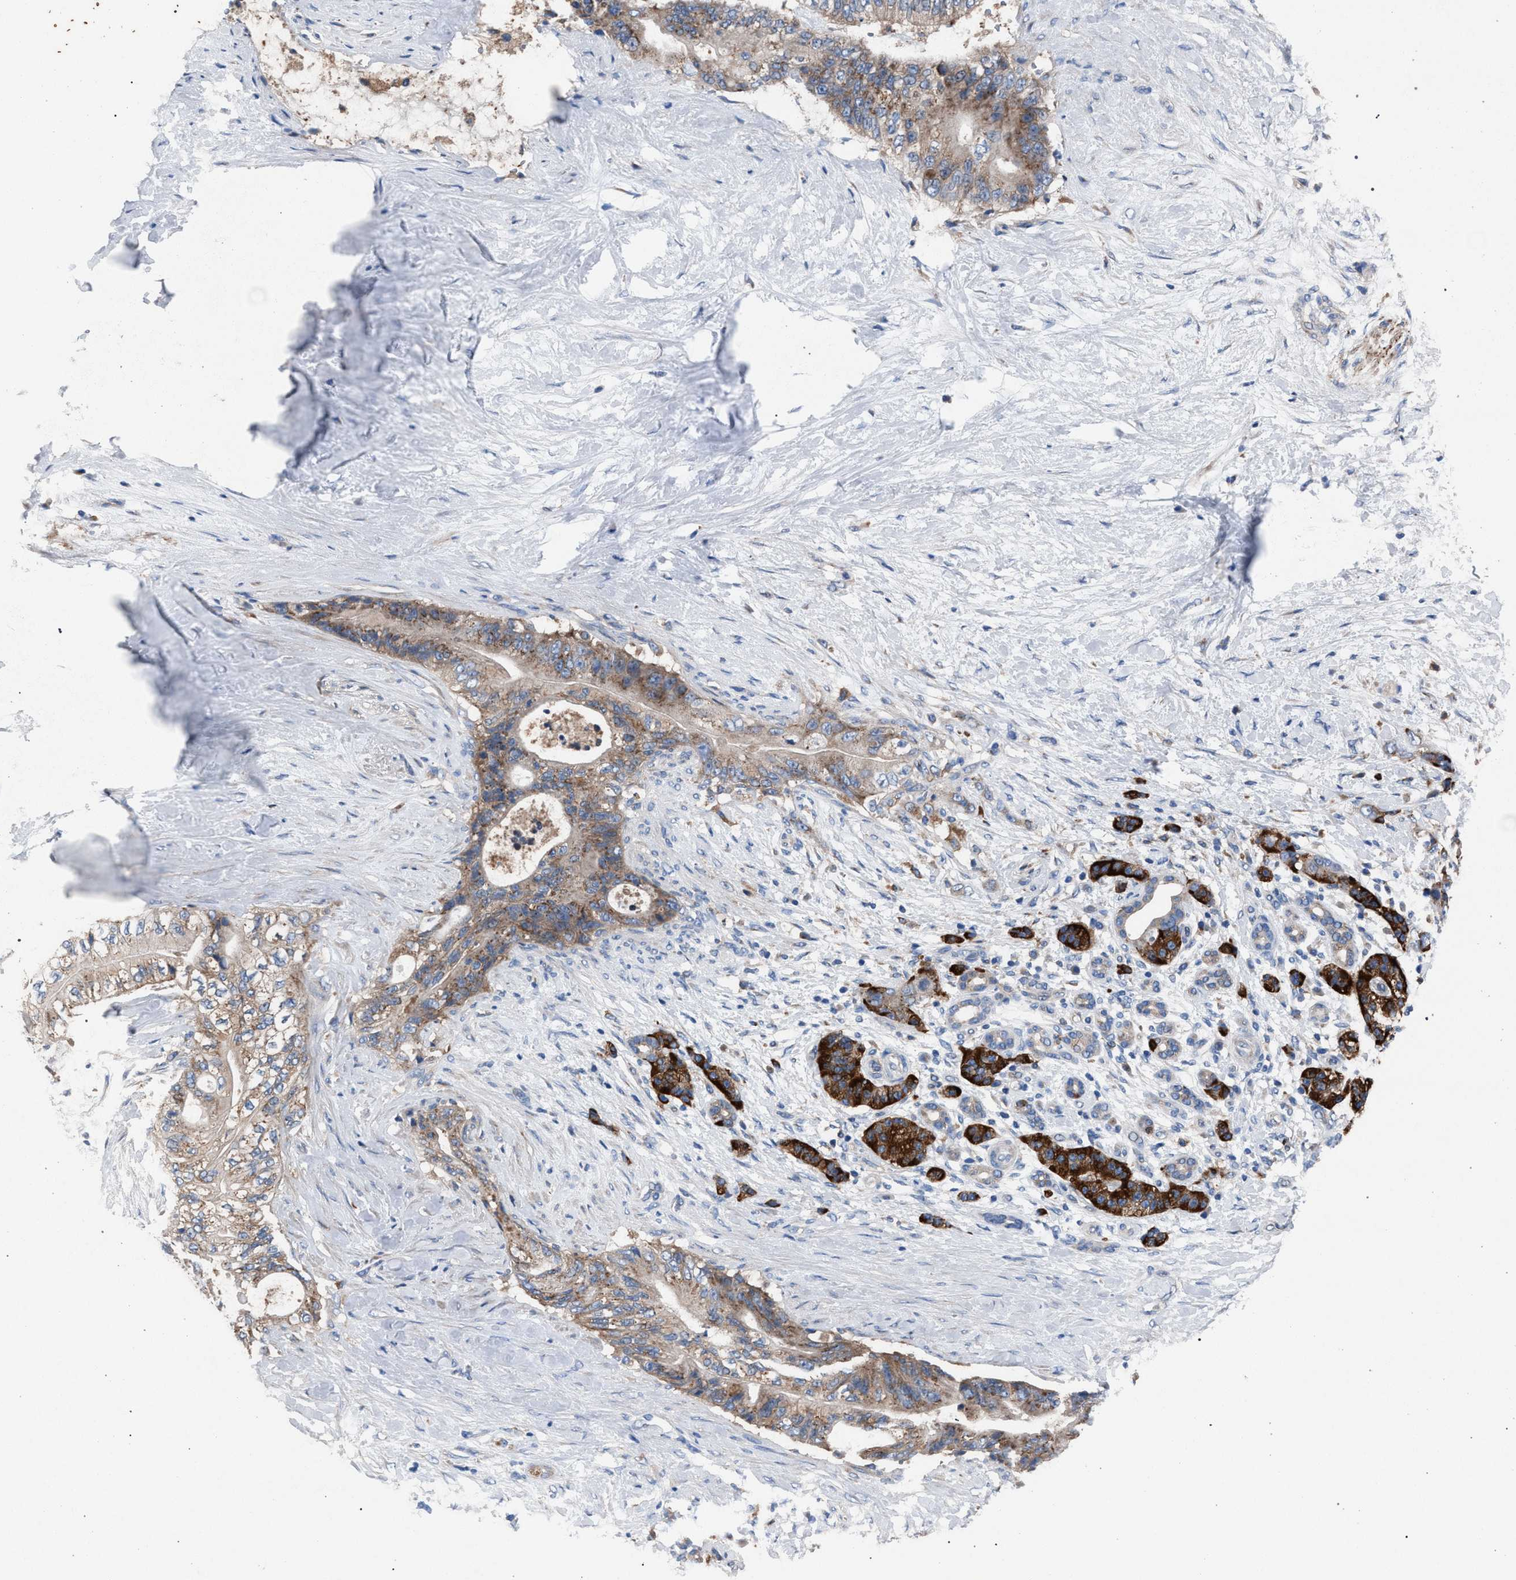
{"staining": {"intensity": "moderate", "quantity": ">75%", "location": "cytoplasmic/membranous"}, "tissue": "pancreatic cancer", "cell_type": "Tumor cells", "image_type": "cancer", "snomed": [{"axis": "morphology", "description": "Adenocarcinoma, NOS"}, {"axis": "topography", "description": "Pancreas"}], "caption": "A brown stain labels moderate cytoplasmic/membranous expression of a protein in human pancreatic cancer tumor cells.", "gene": "ATP6V0A1", "patient": {"sex": "male", "age": 59}}